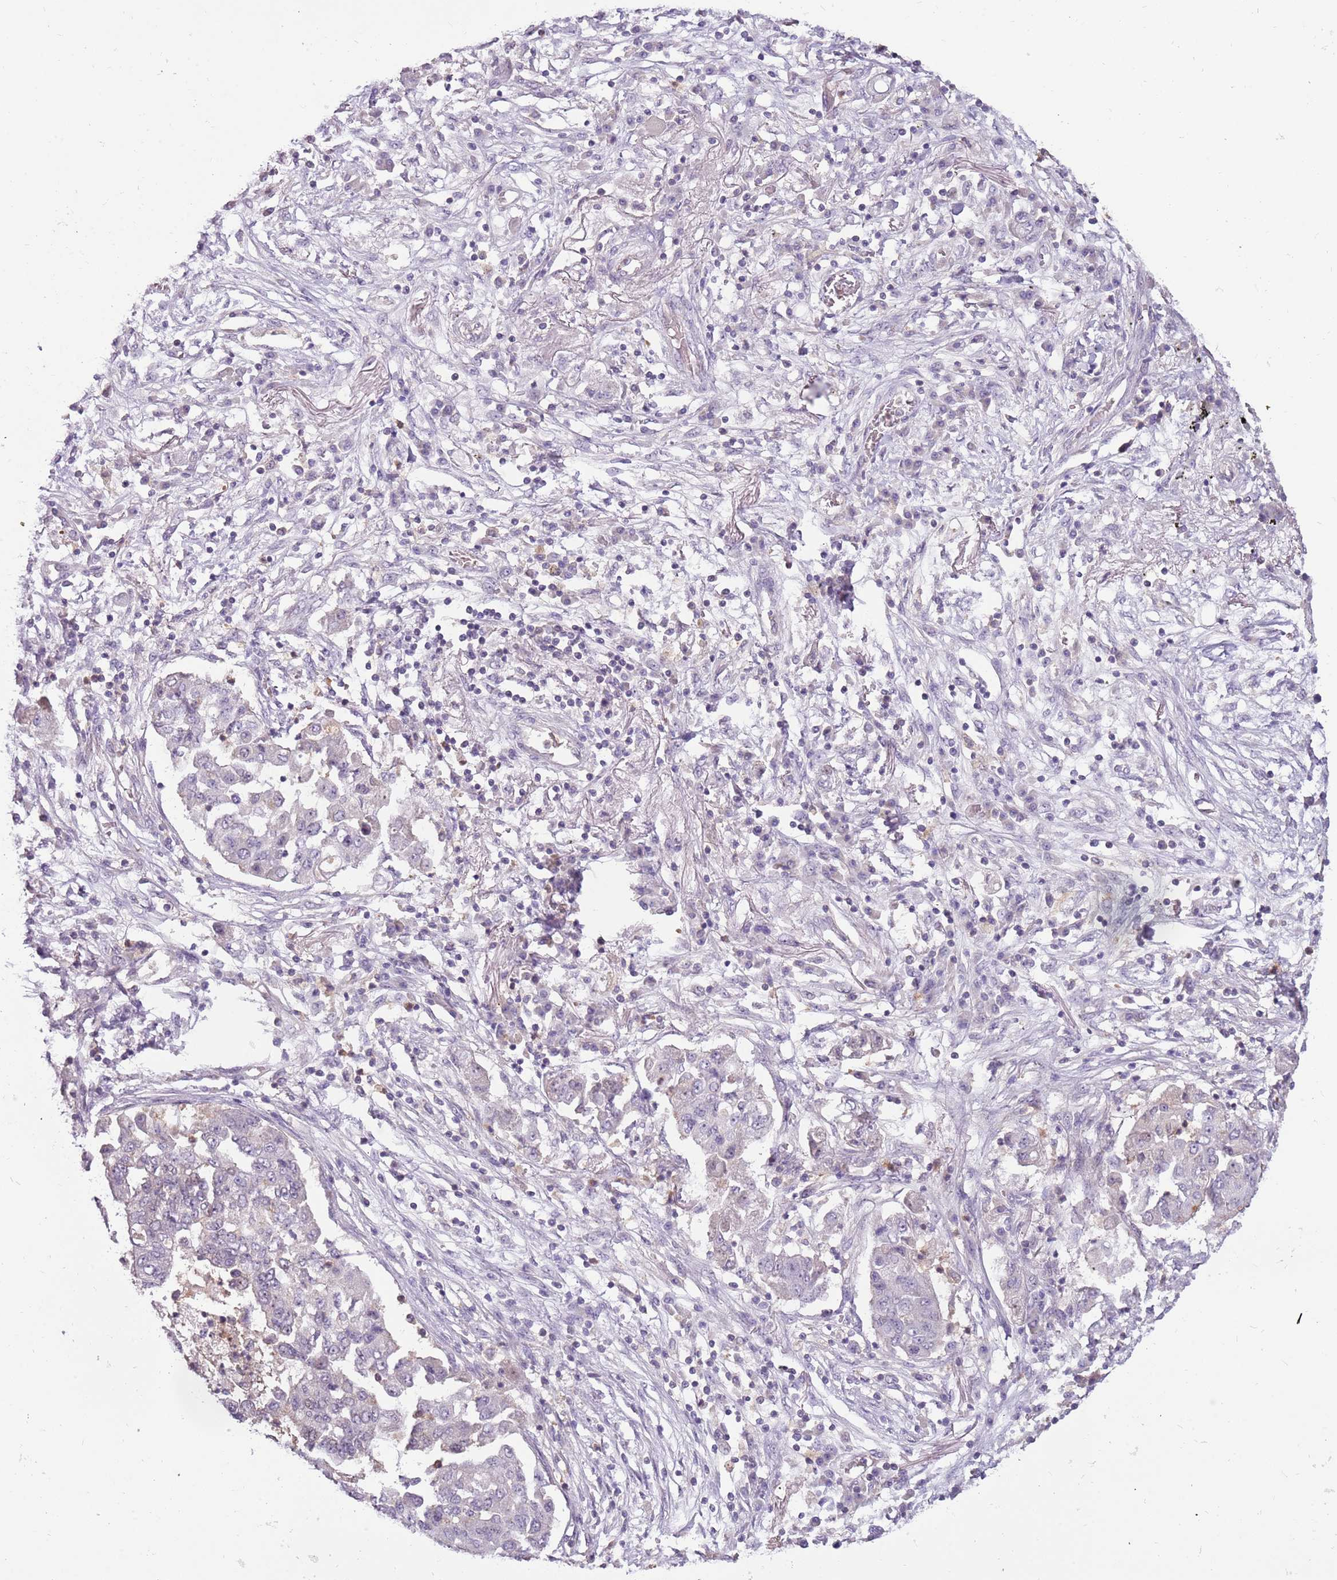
{"staining": {"intensity": "negative", "quantity": "none", "location": "none"}, "tissue": "lung cancer", "cell_type": "Tumor cells", "image_type": "cancer", "snomed": [{"axis": "morphology", "description": "Squamous cell carcinoma, NOS"}, {"axis": "topography", "description": "Lung"}], "caption": "Lung cancer was stained to show a protein in brown. There is no significant staining in tumor cells.", "gene": "ARHGAP5", "patient": {"sex": "male", "age": 74}}